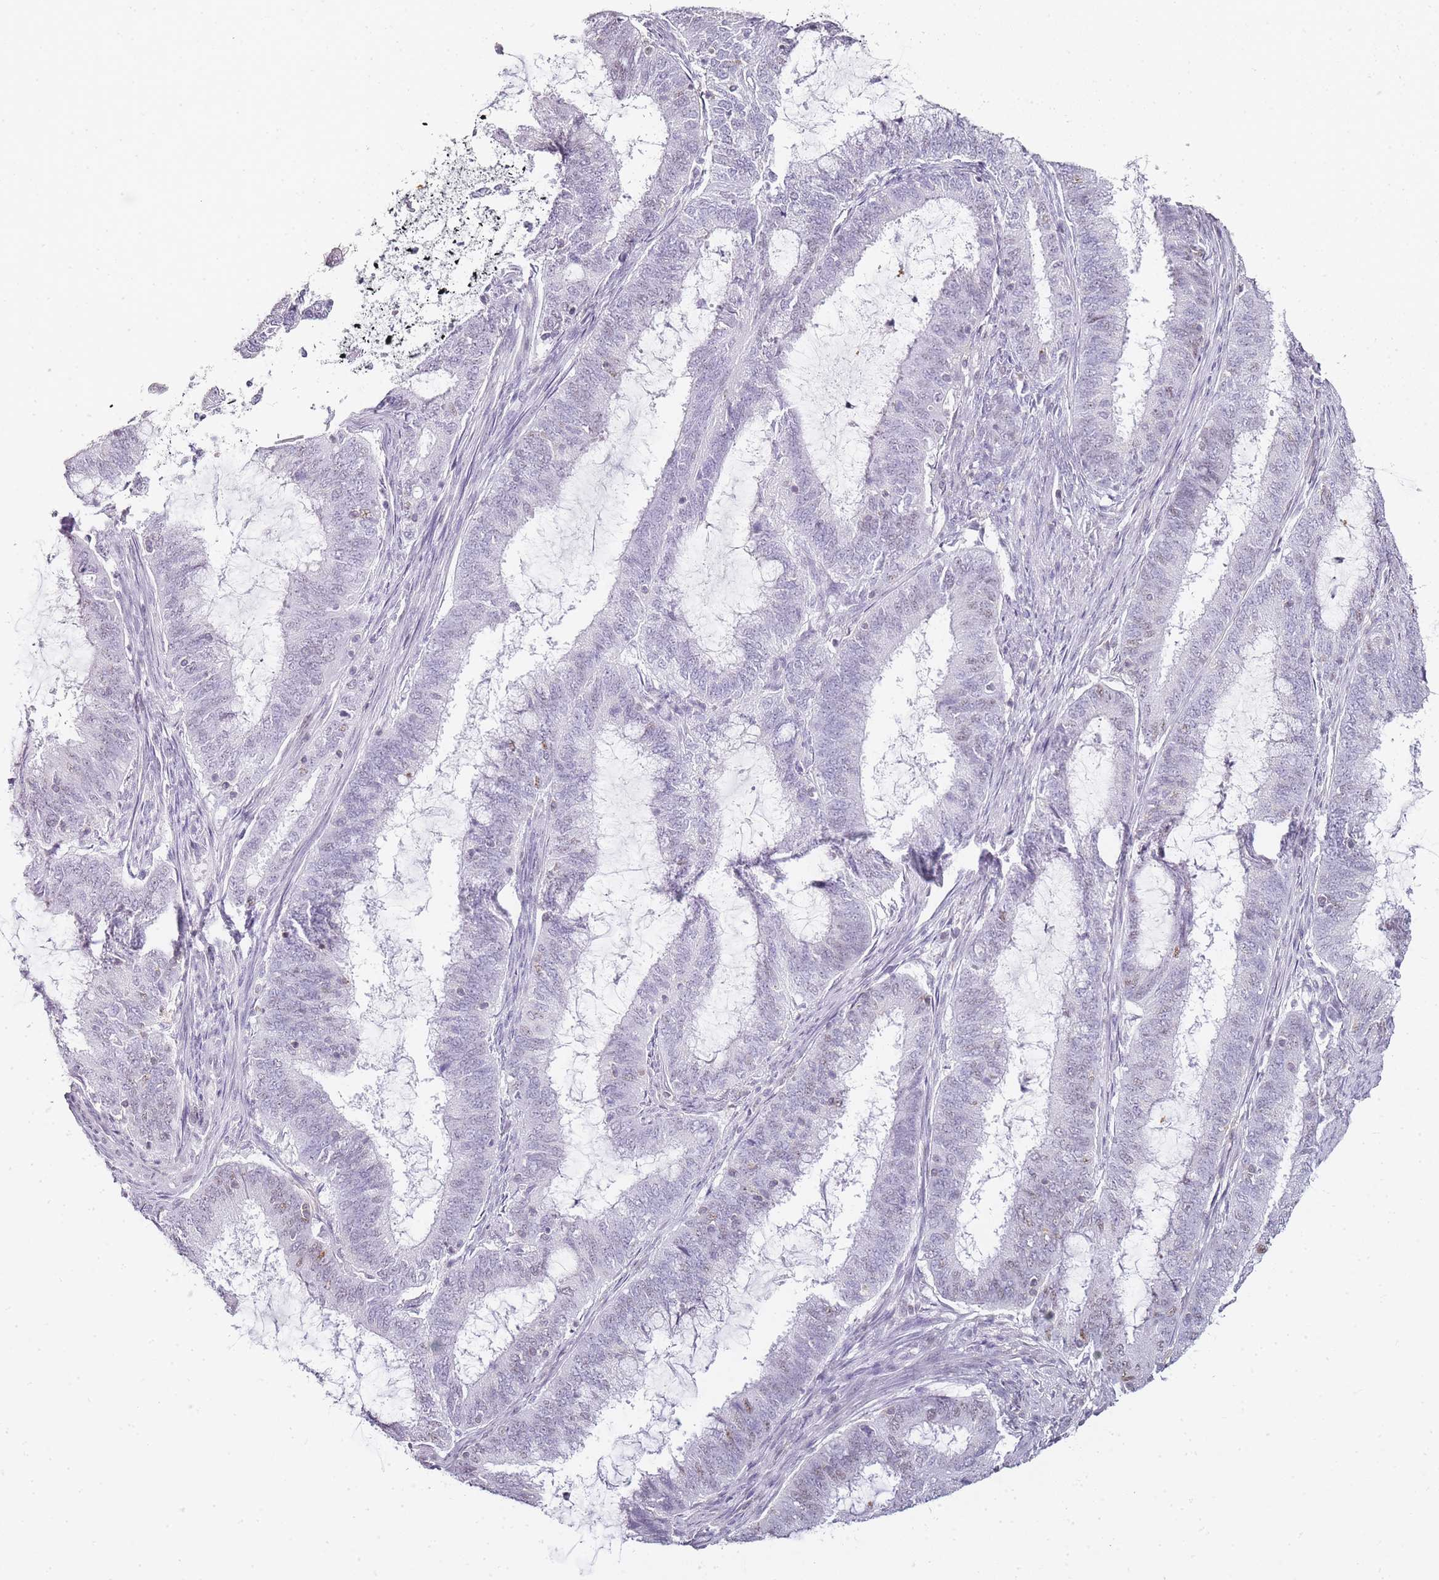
{"staining": {"intensity": "moderate", "quantity": "<25%", "location": "nuclear"}, "tissue": "endometrial cancer", "cell_type": "Tumor cells", "image_type": "cancer", "snomed": [{"axis": "morphology", "description": "Adenocarcinoma, NOS"}, {"axis": "topography", "description": "Endometrium"}], "caption": "Protein staining by immunohistochemistry (IHC) exhibits moderate nuclear positivity in about <25% of tumor cells in endometrial cancer (adenocarcinoma).", "gene": "JAKMIP1", "patient": {"sex": "female", "age": 51}}